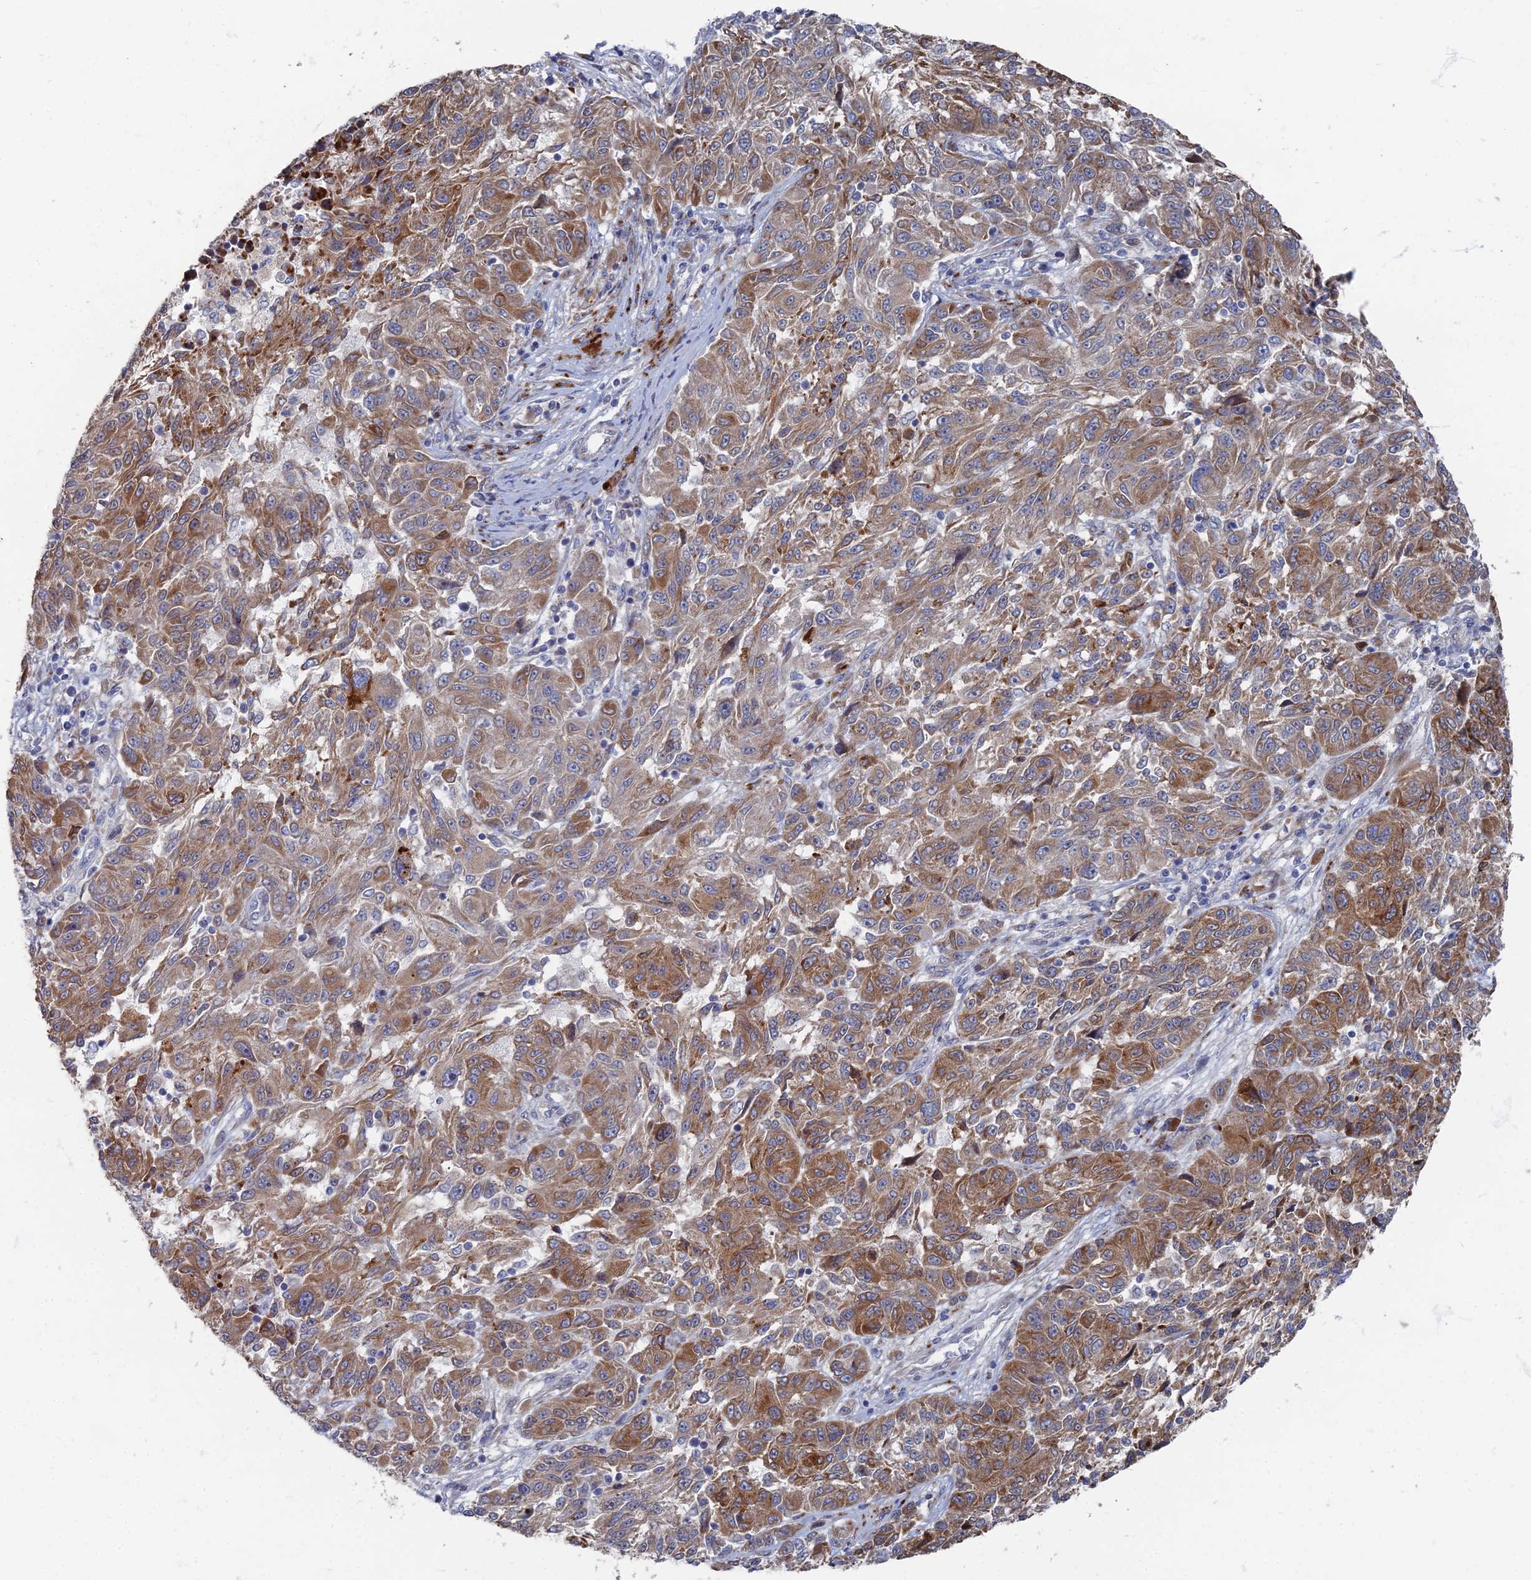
{"staining": {"intensity": "moderate", "quantity": ">75%", "location": "cytoplasmic/membranous"}, "tissue": "melanoma", "cell_type": "Tumor cells", "image_type": "cancer", "snomed": [{"axis": "morphology", "description": "Malignant melanoma, NOS"}, {"axis": "topography", "description": "Skin"}], "caption": "A micrograph of human malignant melanoma stained for a protein demonstrates moderate cytoplasmic/membranous brown staining in tumor cells.", "gene": "TMEM128", "patient": {"sex": "male", "age": 53}}